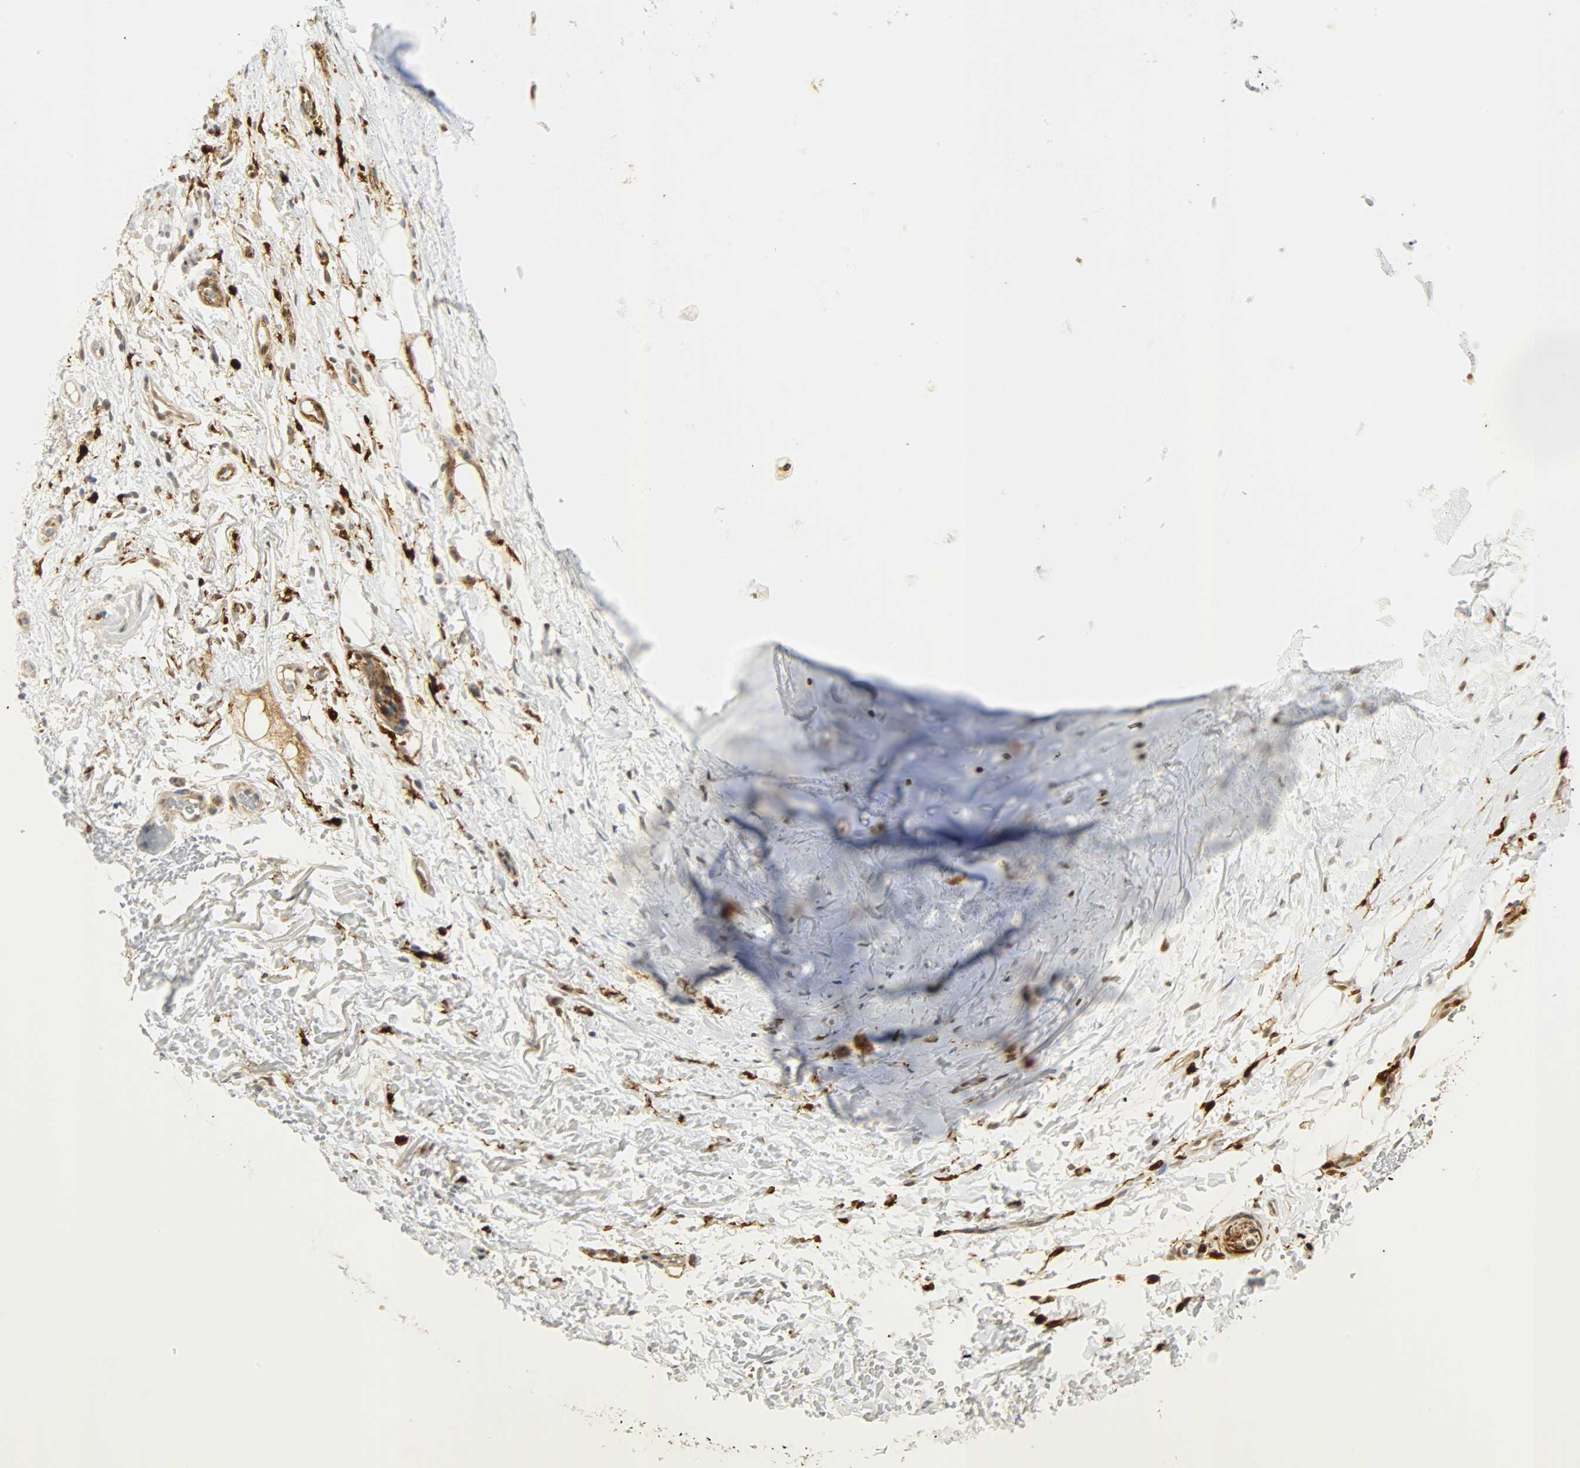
{"staining": {"intensity": "strong", "quantity": ">75%", "location": "nuclear"}, "tissue": "adipose tissue", "cell_type": "Adipocytes", "image_type": "normal", "snomed": [{"axis": "morphology", "description": "Normal tissue, NOS"}, {"axis": "topography", "description": "Cartilage tissue"}, {"axis": "topography", "description": "Bronchus"}], "caption": "This image displays IHC staining of normal human adipose tissue, with high strong nuclear positivity in about >75% of adipocytes.", "gene": "NGFR", "patient": {"sex": "female", "age": 73}}